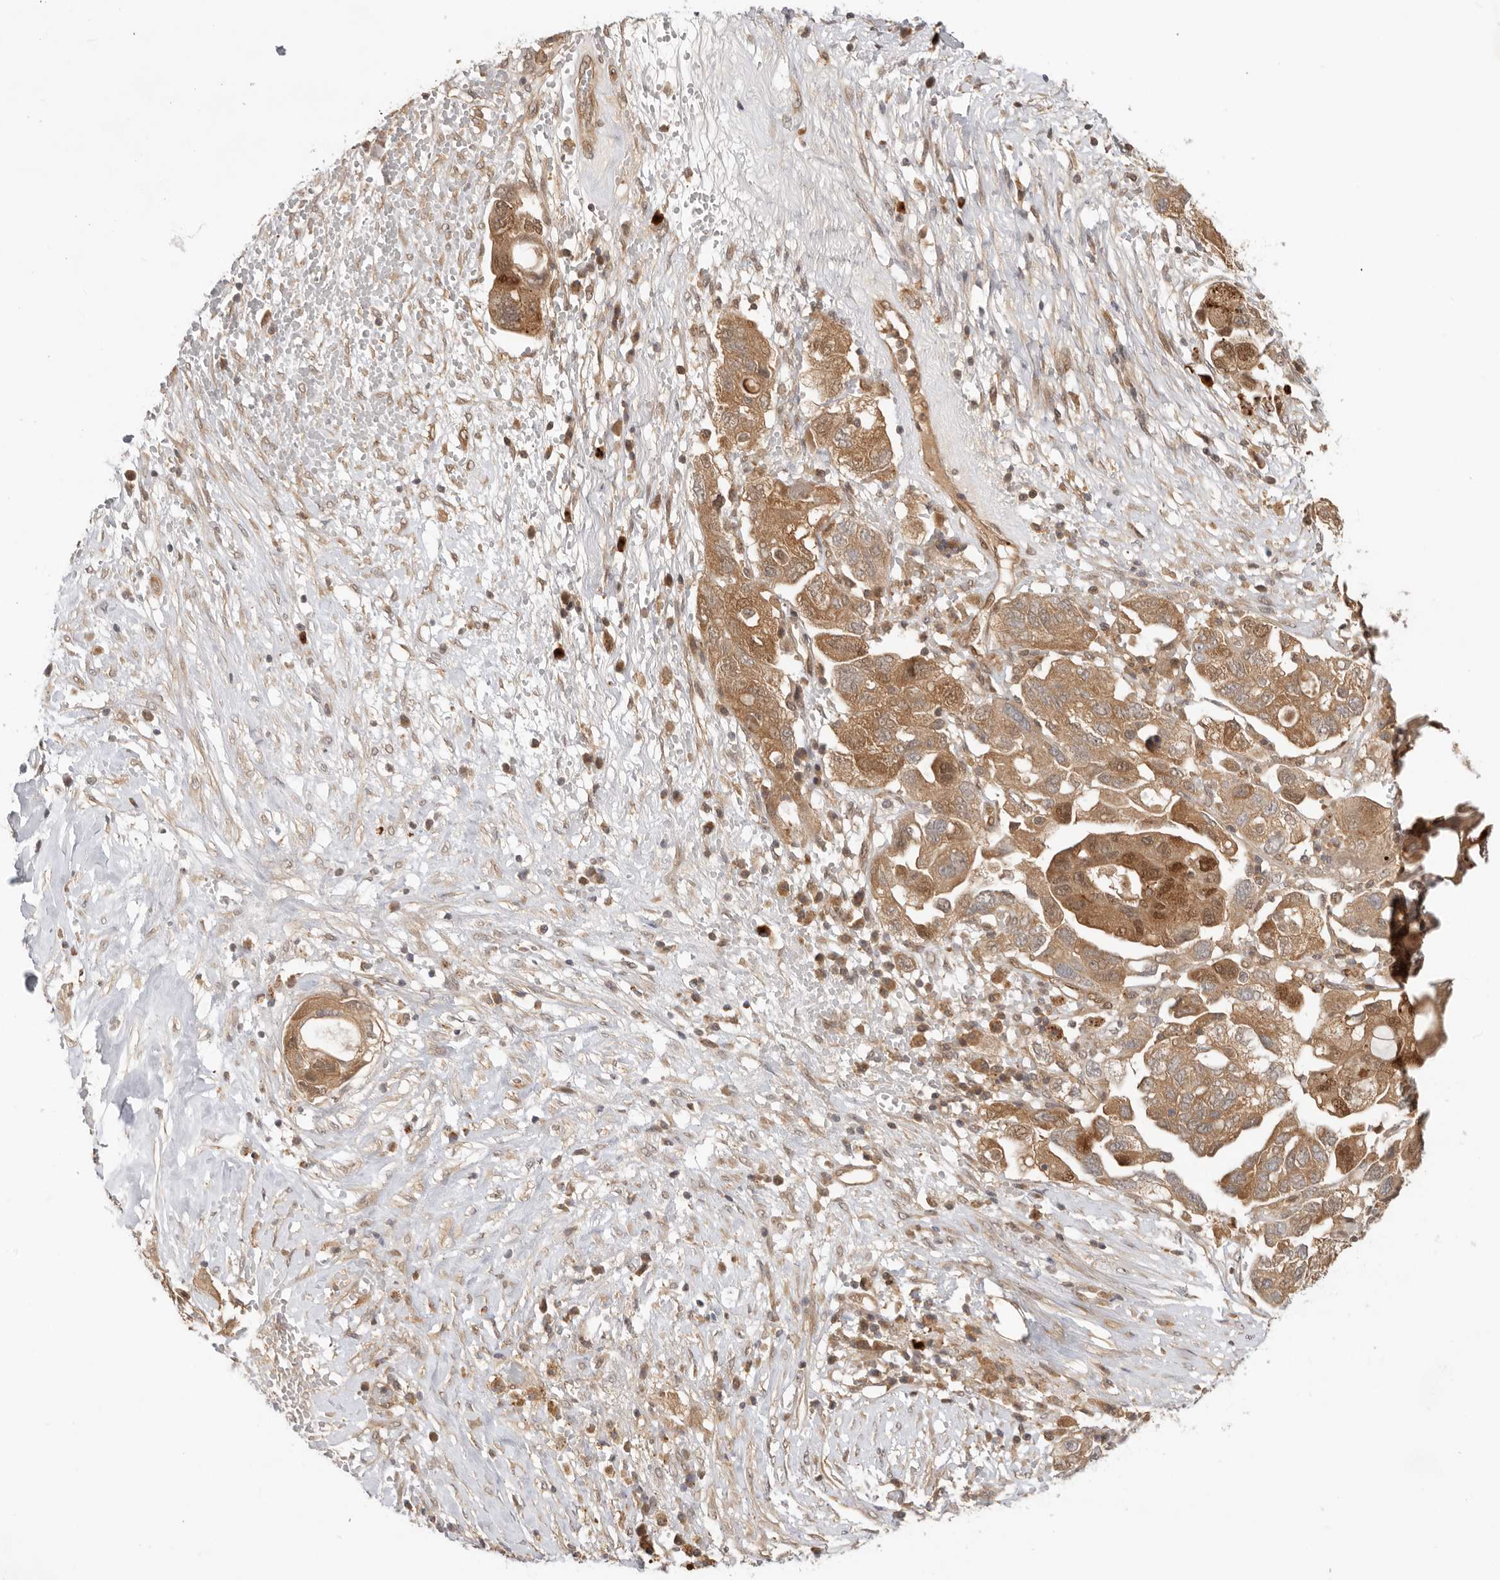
{"staining": {"intensity": "moderate", "quantity": ">75%", "location": "cytoplasmic/membranous"}, "tissue": "ovarian cancer", "cell_type": "Tumor cells", "image_type": "cancer", "snomed": [{"axis": "morphology", "description": "Carcinoma, NOS"}, {"axis": "morphology", "description": "Cystadenocarcinoma, serous, NOS"}, {"axis": "topography", "description": "Ovary"}], "caption": "Tumor cells display moderate cytoplasmic/membranous expression in about >75% of cells in ovarian cancer.", "gene": "DCAF8", "patient": {"sex": "female", "age": 69}}